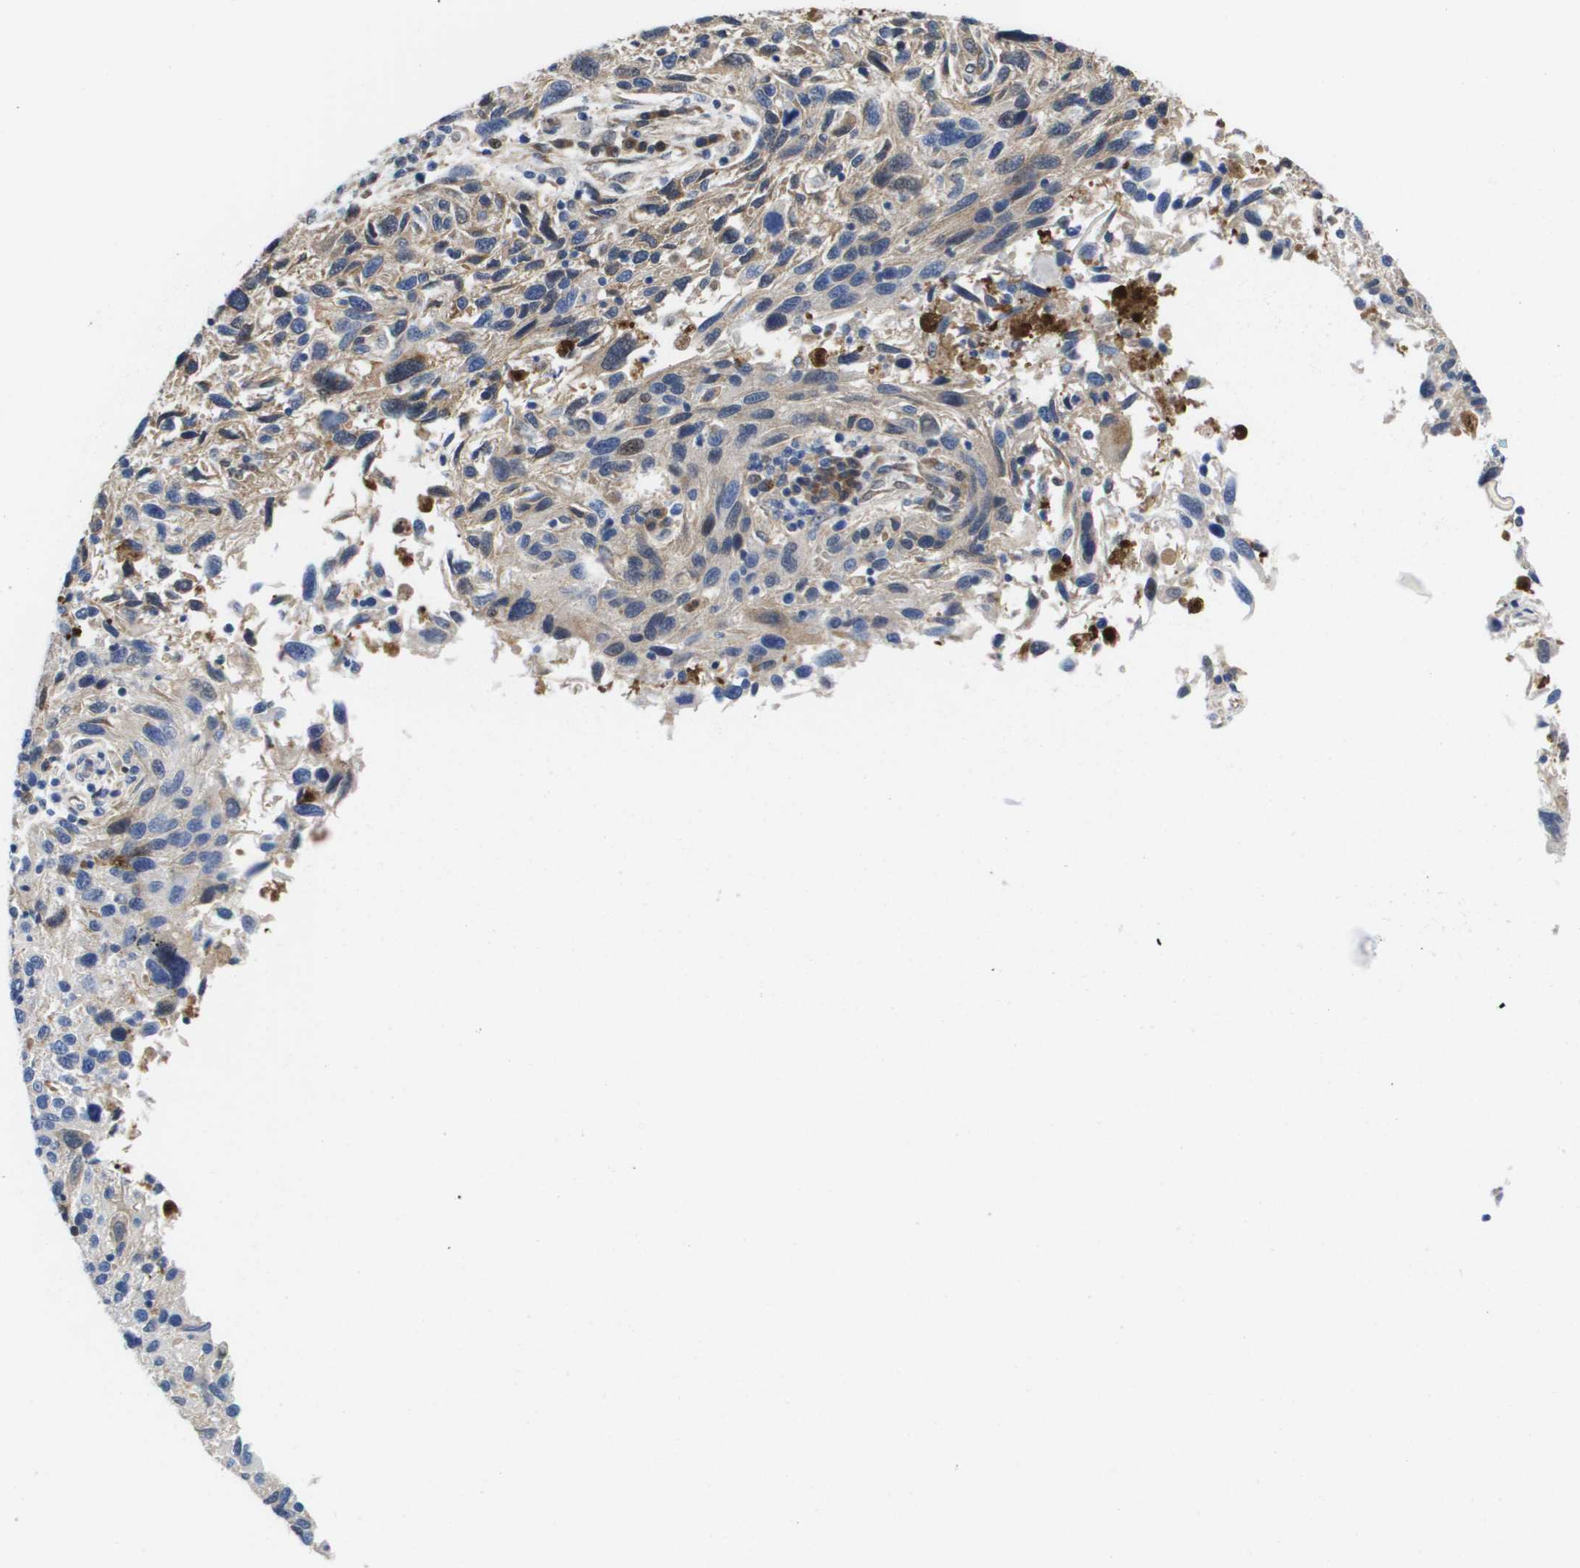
{"staining": {"intensity": "weak", "quantity": "<25%", "location": "cytoplasmic/membranous"}, "tissue": "melanoma", "cell_type": "Tumor cells", "image_type": "cancer", "snomed": [{"axis": "morphology", "description": "Malignant melanoma, NOS"}, {"axis": "topography", "description": "Skin"}], "caption": "DAB immunohistochemical staining of melanoma shows no significant positivity in tumor cells.", "gene": "SERPINC1", "patient": {"sex": "male", "age": 53}}